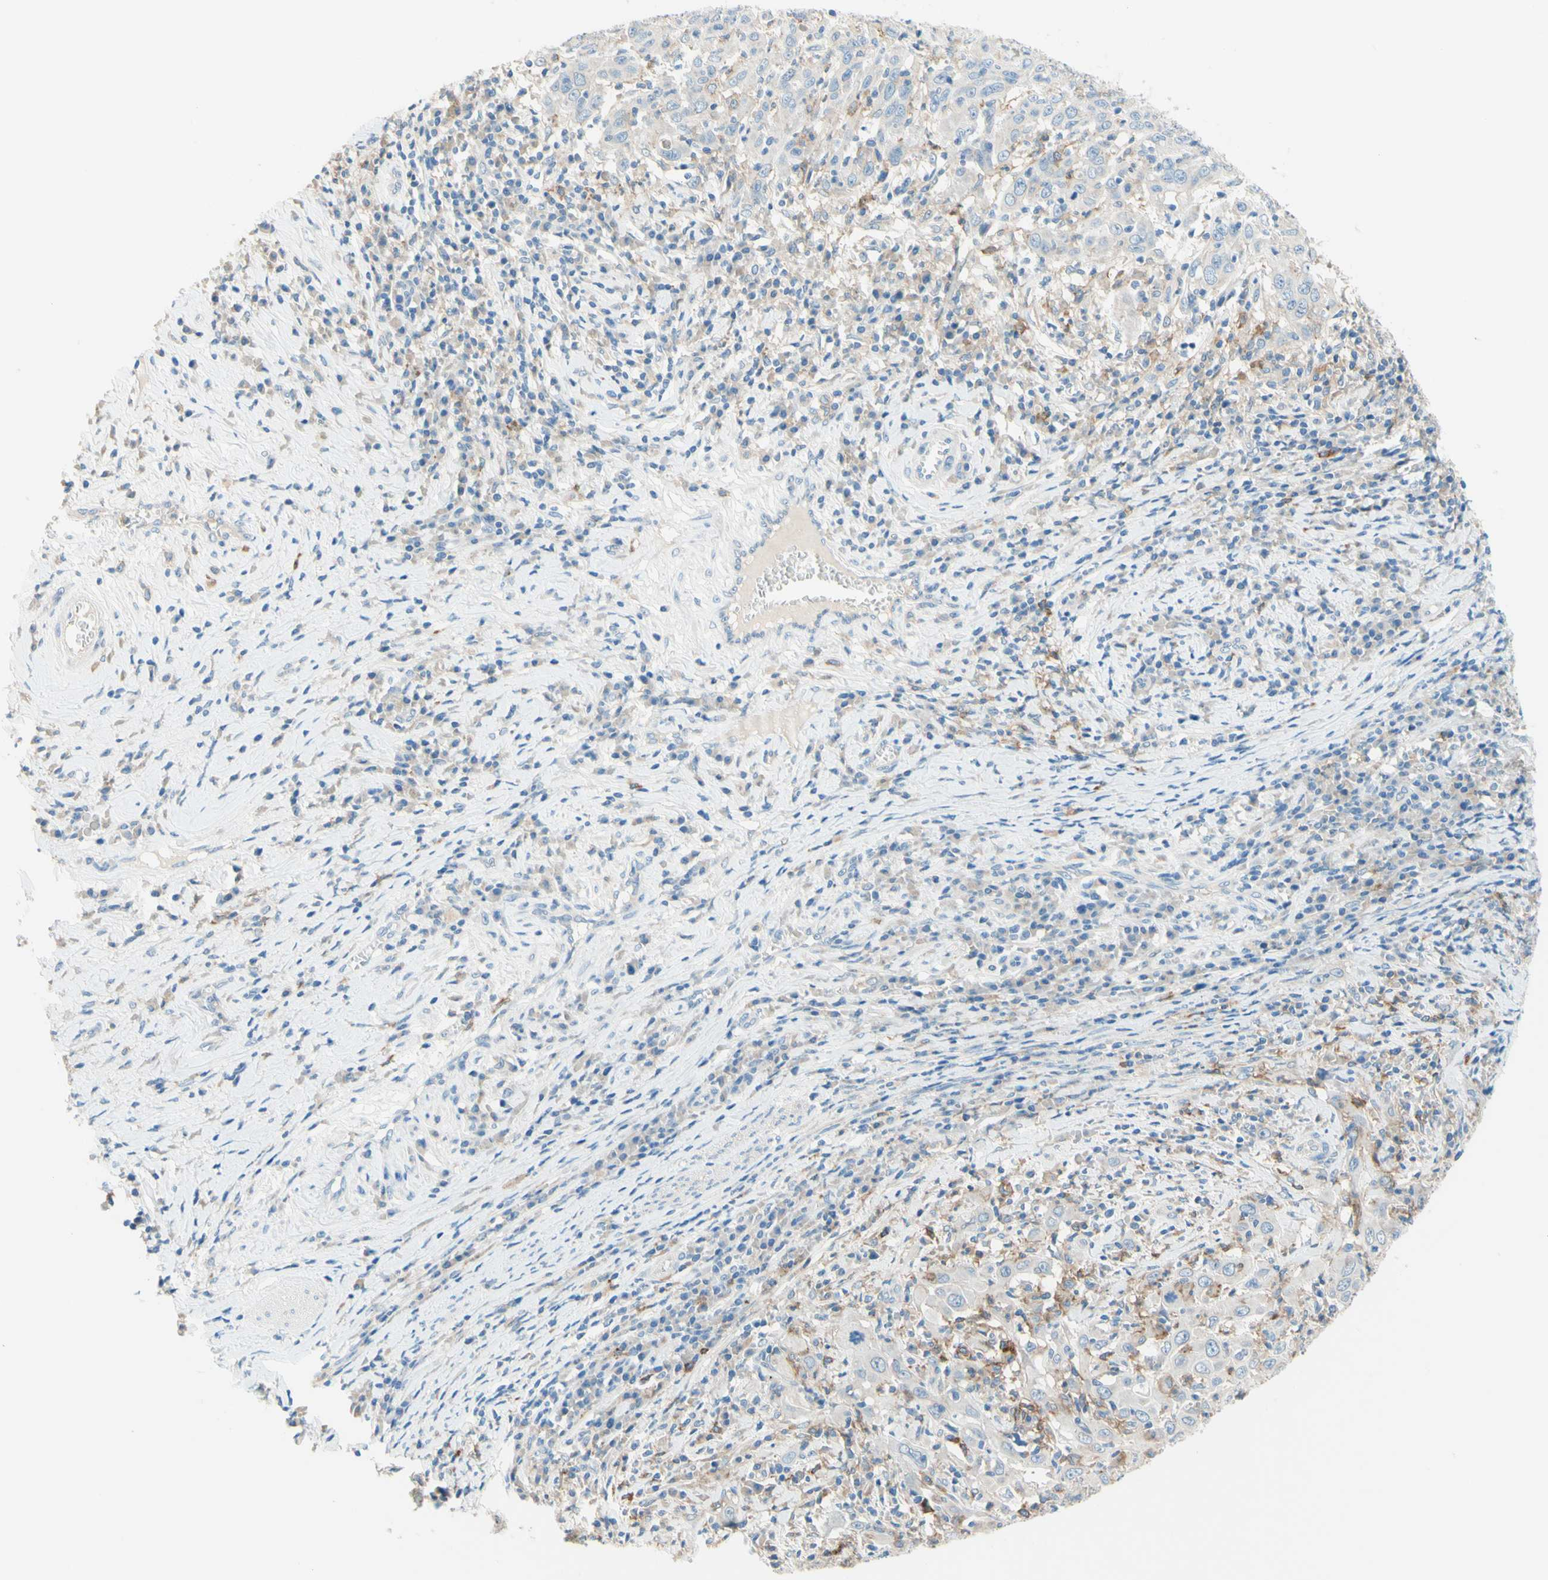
{"staining": {"intensity": "weak", "quantity": "<25%", "location": "cytoplasmic/membranous"}, "tissue": "cervical cancer", "cell_type": "Tumor cells", "image_type": "cancer", "snomed": [{"axis": "morphology", "description": "Squamous cell carcinoma, NOS"}, {"axis": "topography", "description": "Cervix"}], "caption": "Cervical squamous cell carcinoma was stained to show a protein in brown. There is no significant positivity in tumor cells.", "gene": "SIGLEC9", "patient": {"sex": "female", "age": 46}}